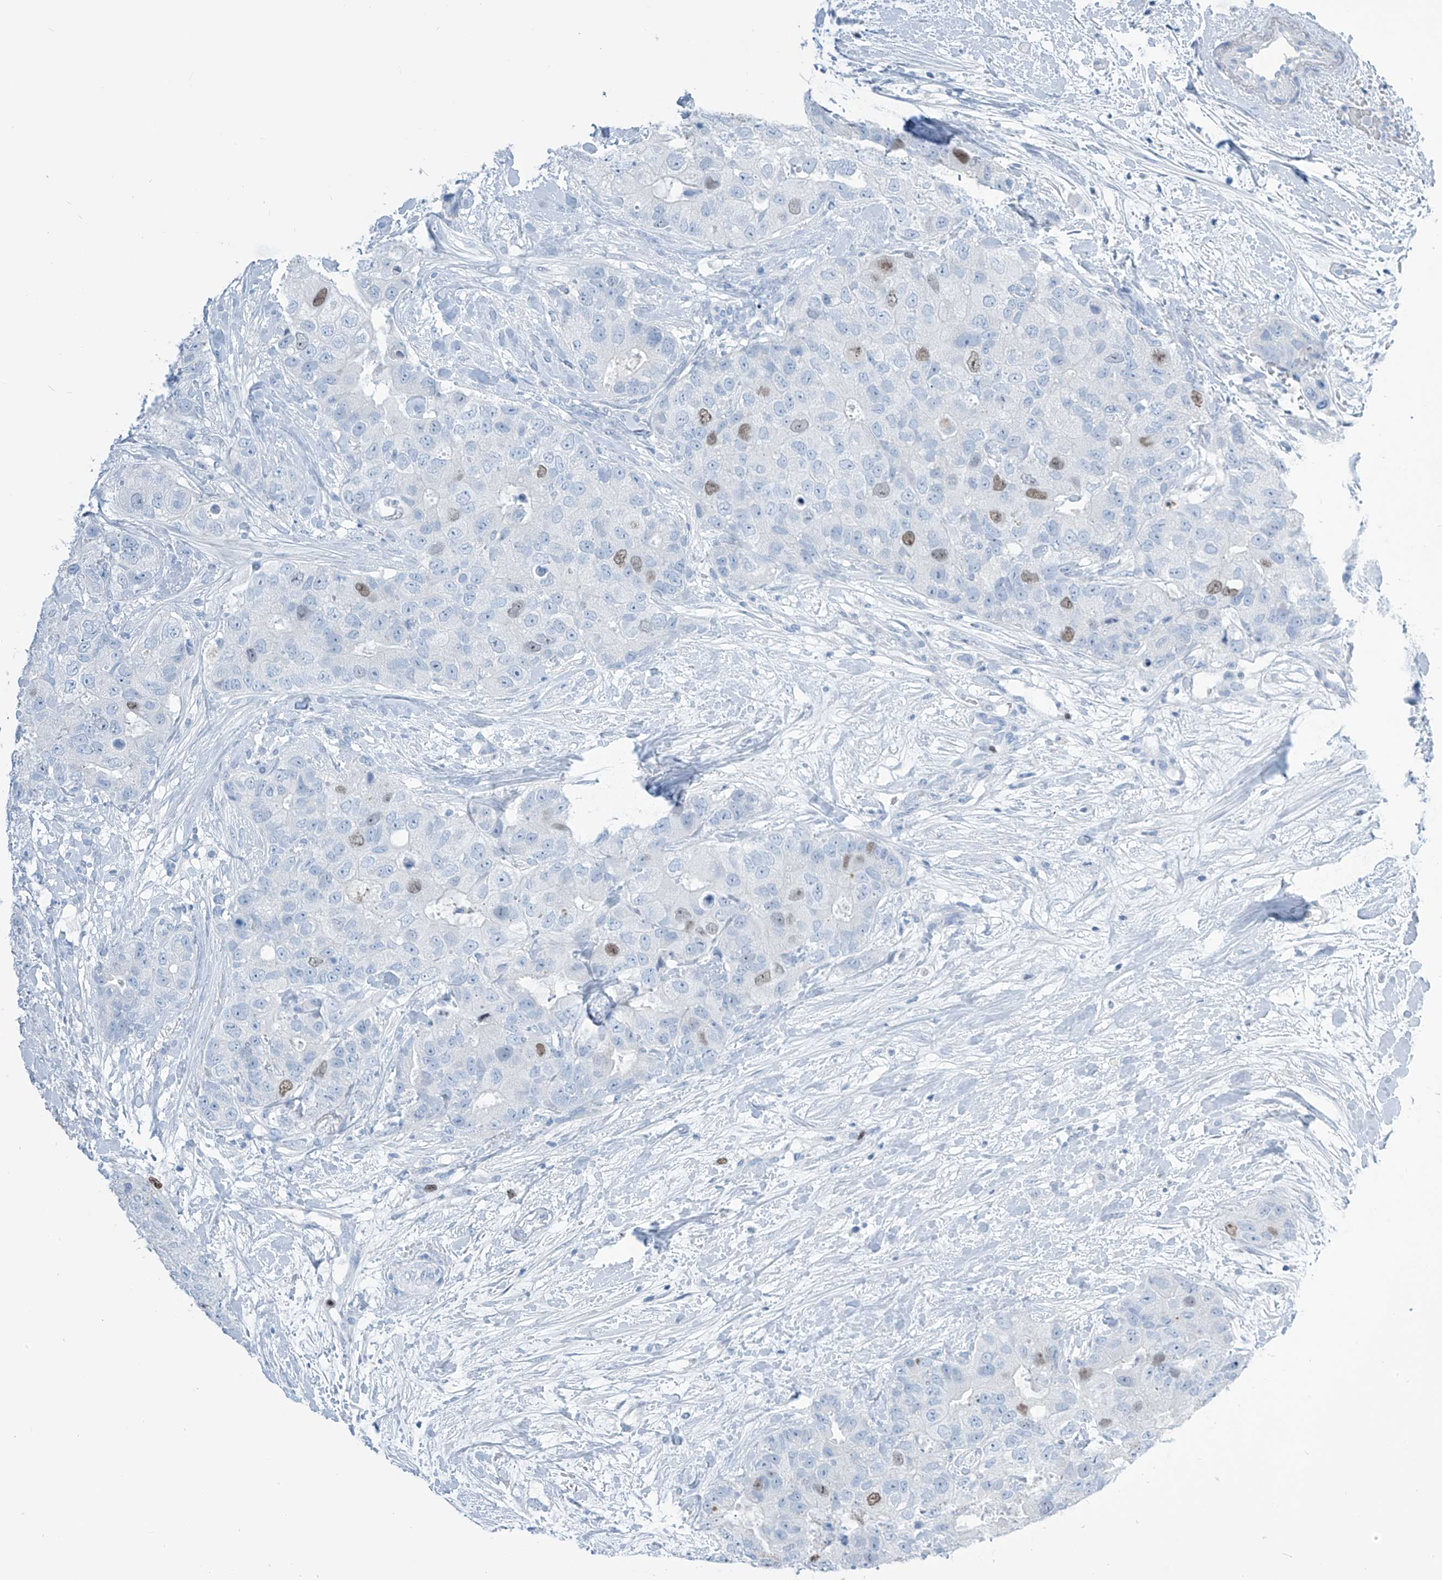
{"staining": {"intensity": "weak", "quantity": "<25%", "location": "nuclear"}, "tissue": "breast cancer", "cell_type": "Tumor cells", "image_type": "cancer", "snomed": [{"axis": "morphology", "description": "Duct carcinoma"}, {"axis": "topography", "description": "Breast"}], "caption": "Breast infiltrating ductal carcinoma stained for a protein using immunohistochemistry (IHC) shows no expression tumor cells.", "gene": "SGO2", "patient": {"sex": "female", "age": 62}}